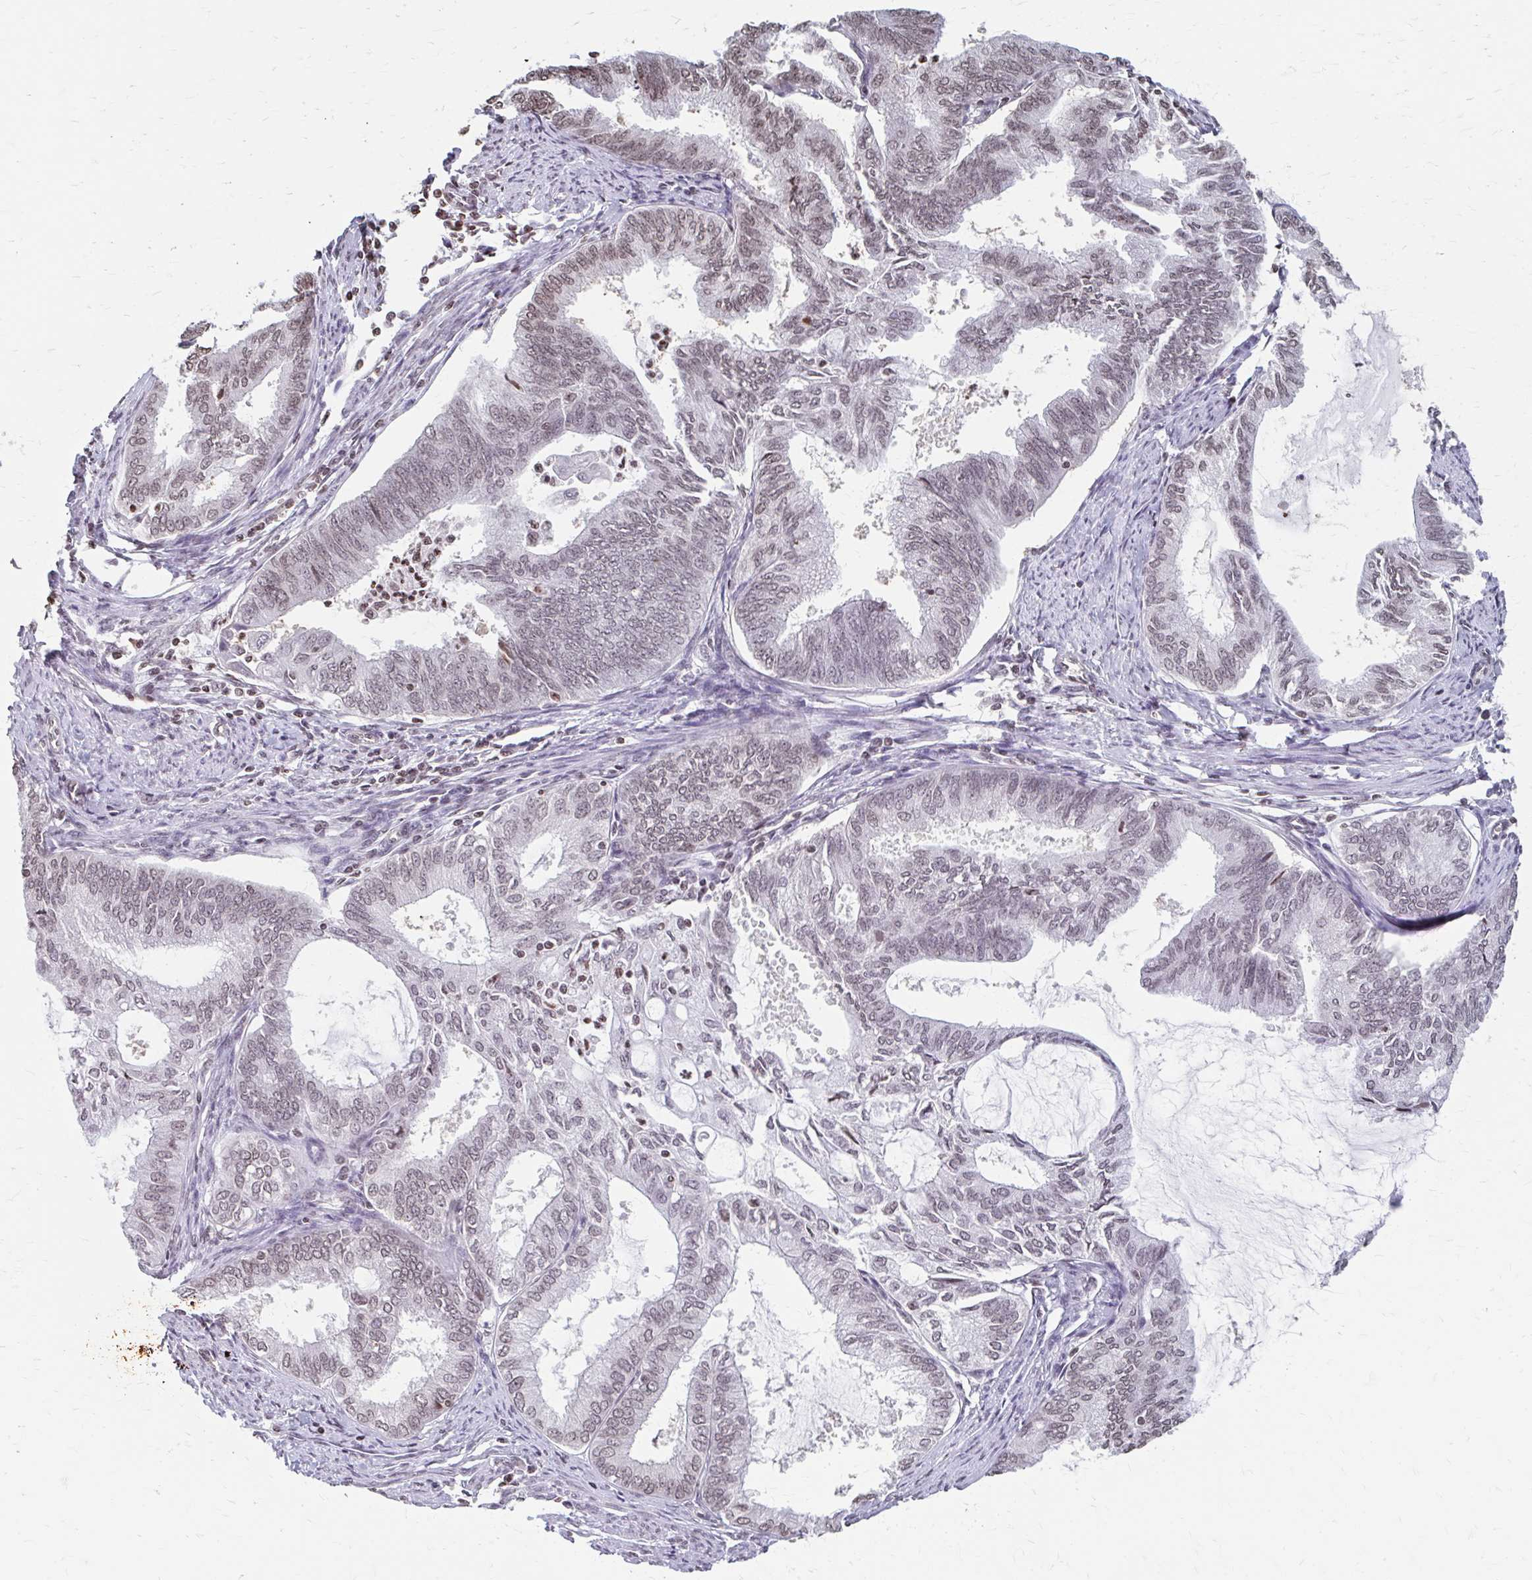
{"staining": {"intensity": "moderate", "quantity": "25%-75%", "location": "nuclear"}, "tissue": "endometrial cancer", "cell_type": "Tumor cells", "image_type": "cancer", "snomed": [{"axis": "morphology", "description": "Adenocarcinoma, NOS"}, {"axis": "topography", "description": "Endometrium"}], "caption": "High-magnification brightfield microscopy of endometrial adenocarcinoma stained with DAB (brown) and counterstained with hematoxylin (blue). tumor cells exhibit moderate nuclear expression is appreciated in approximately25%-75% of cells.", "gene": "ORC3", "patient": {"sex": "female", "age": 86}}